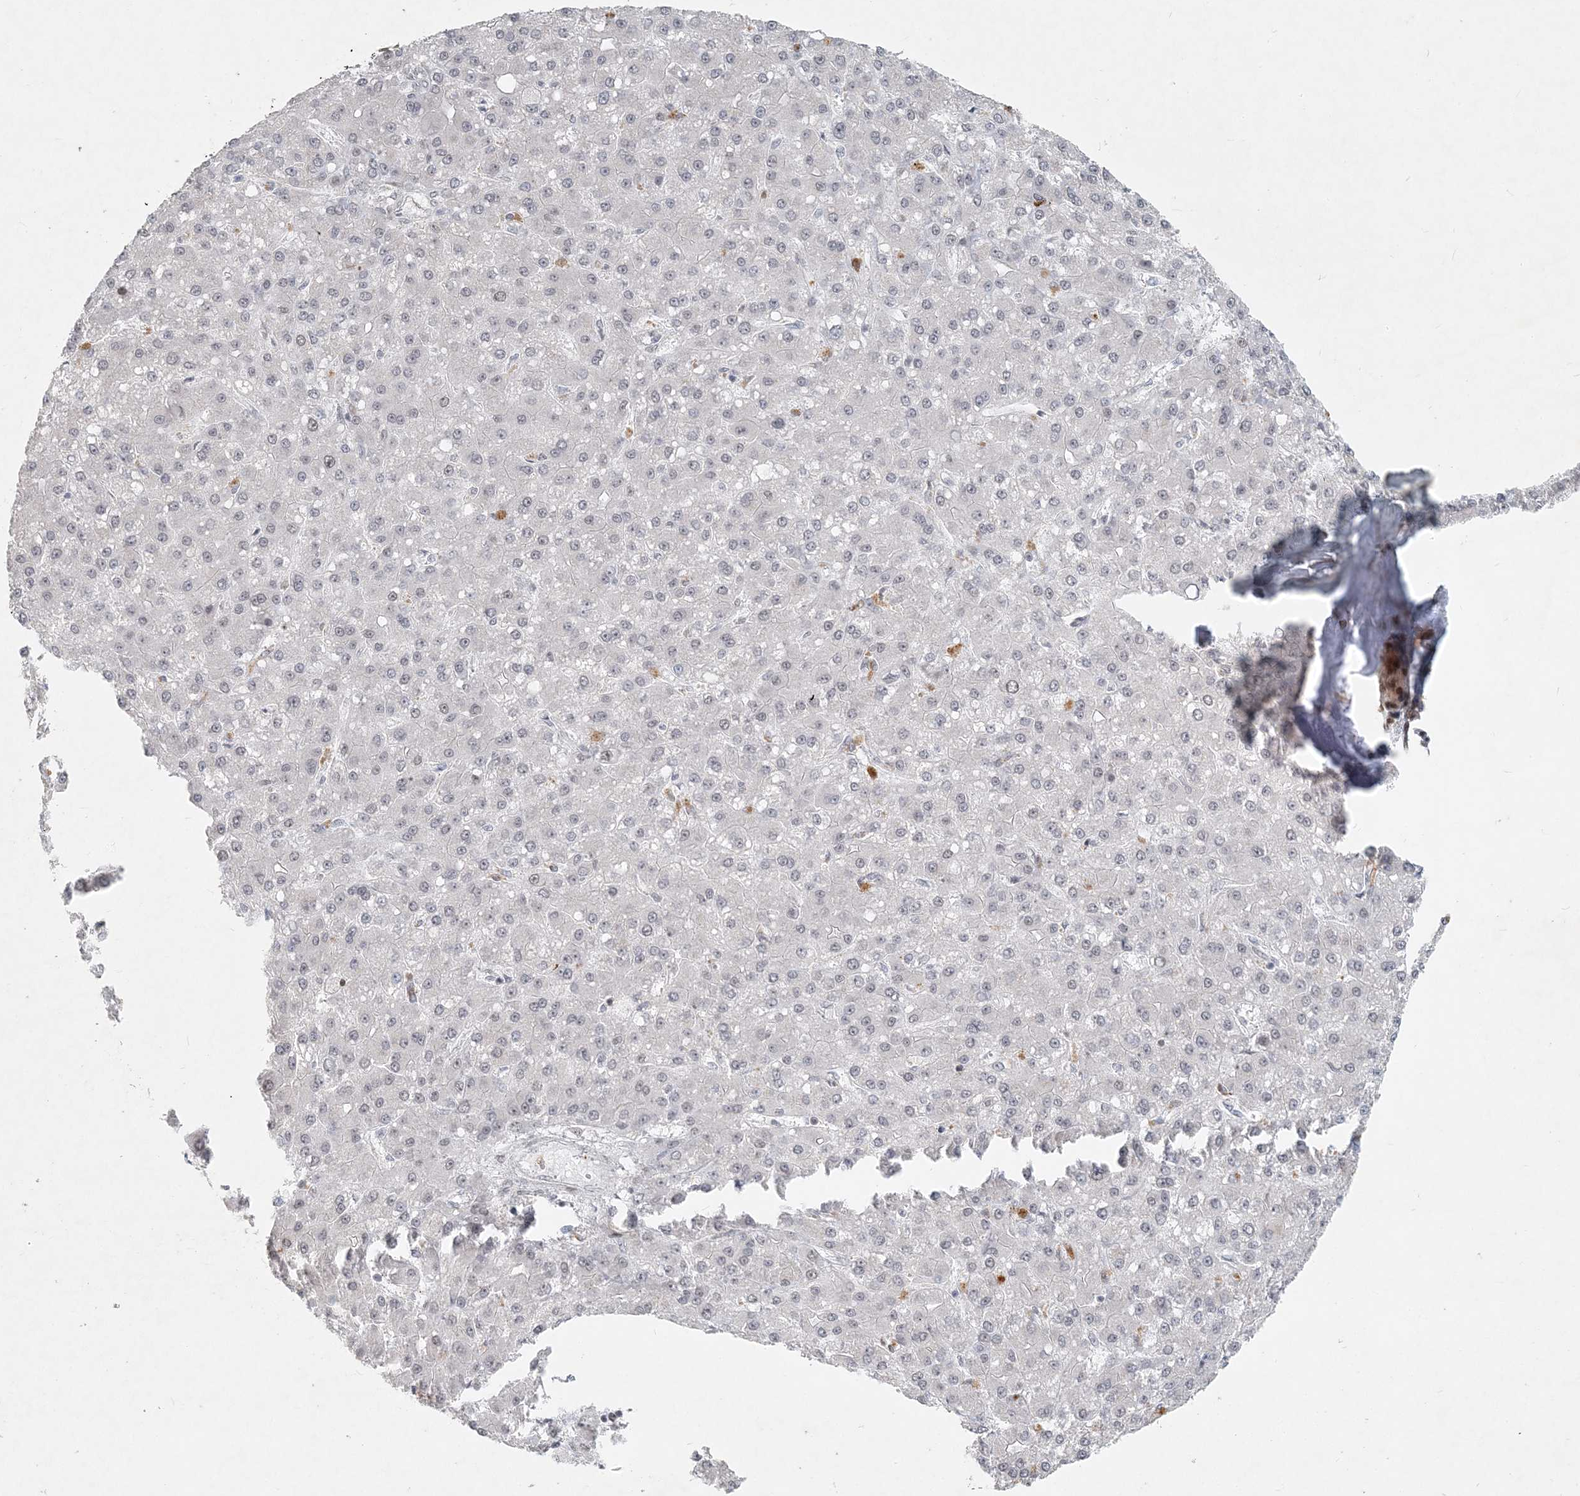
{"staining": {"intensity": "negative", "quantity": "none", "location": "none"}, "tissue": "liver cancer", "cell_type": "Tumor cells", "image_type": "cancer", "snomed": [{"axis": "morphology", "description": "Carcinoma, Hepatocellular, NOS"}, {"axis": "topography", "description": "Liver"}], "caption": "High power microscopy photomicrograph of an immunohistochemistry (IHC) image of liver cancer (hepatocellular carcinoma), revealing no significant expression in tumor cells.", "gene": "BAZ1B", "patient": {"sex": "male", "age": 67}}